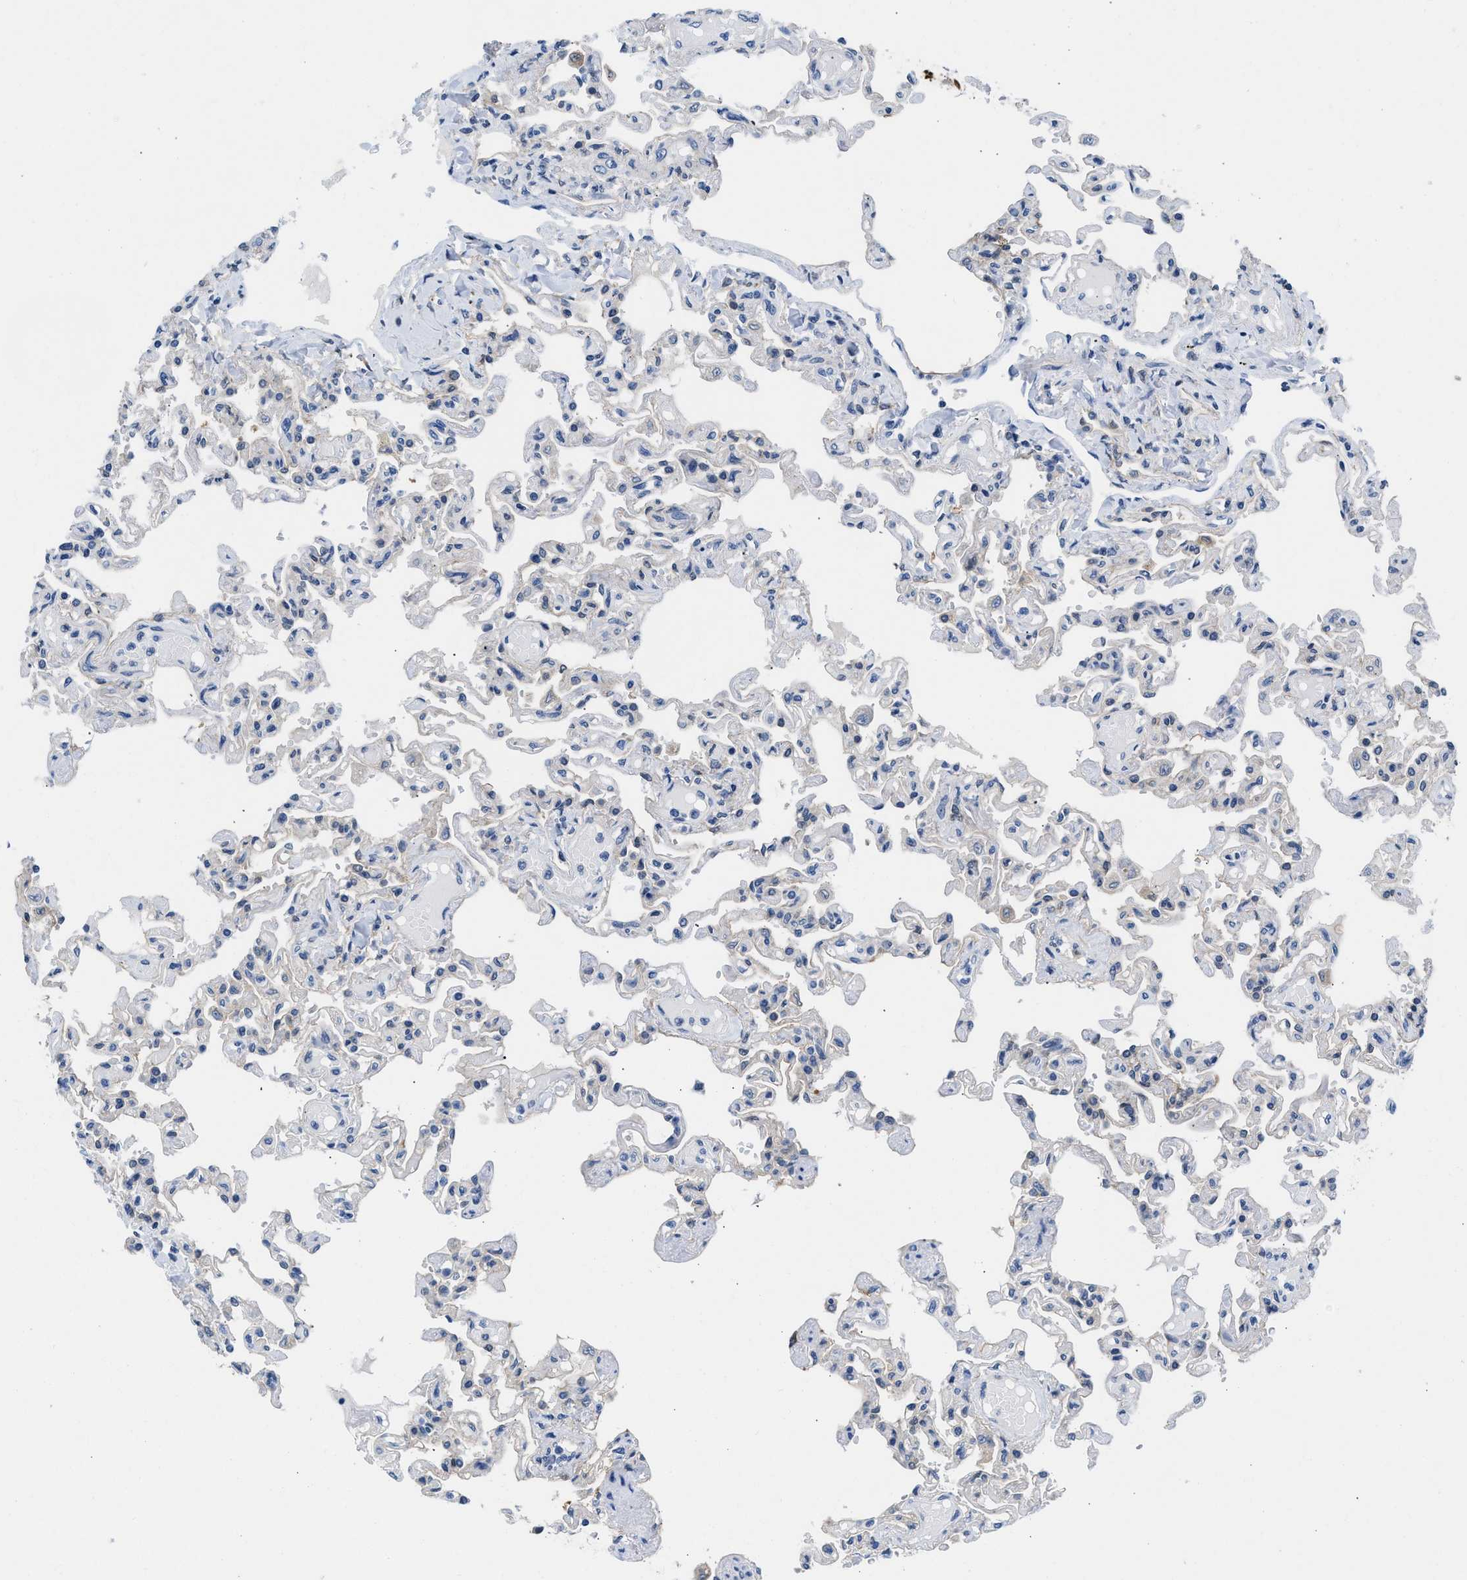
{"staining": {"intensity": "weak", "quantity": "25%-75%", "location": "cytoplasmic/membranous"}, "tissue": "lung", "cell_type": "Alveolar cells", "image_type": "normal", "snomed": [{"axis": "morphology", "description": "Normal tissue, NOS"}, {"axis": "topography", "description": "Lung"}], "caption": "Immunohistochemical staining of normal lung displays low levels of weak cytoplasmic/membranous expression in approximately 25%-75% of alveolar cells. The staining was performed using DAB (3,3'-diaminobenzidine), with brown indicating positive protein expression. Nuclei are stained blue with hematoxylin.", "gene": "CBR1", "patient": {"sex": "male", "age": 21}}